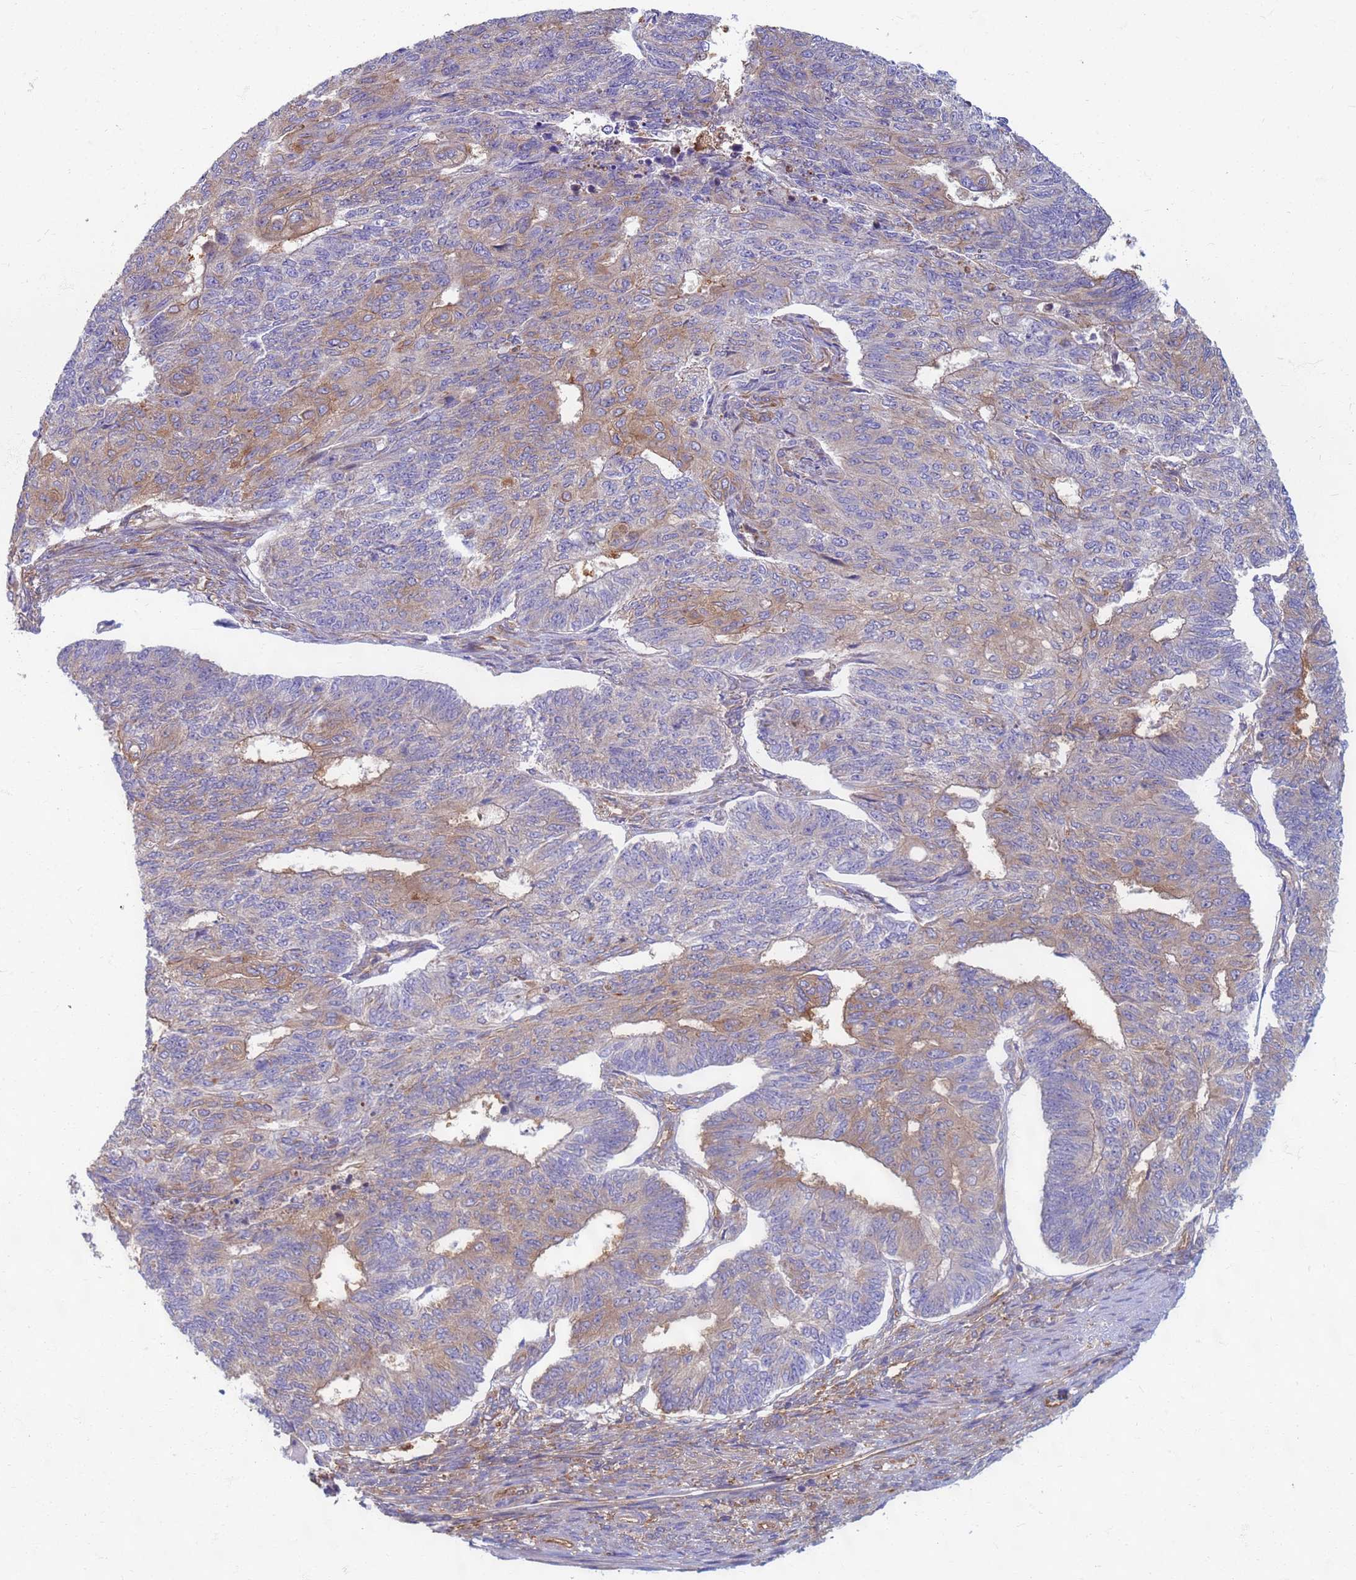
{"staining": {"intensity": "weak", "quantity": "25%-75%", "location": "cytoplasmic/membranous"}, "tissue": "endometrial cancer", "cell_type": "Tumor cells", "image_type": "cancer", "snomed": [{"axis": "morphology", "description": "Adenocarcinoma, NOS"}, {"axis": "topography", "description": "Endometrium"}], "caption": "Tumor cells display weak cytoplasmic/membranous expression in about 25%-75% of cells in adenocarcinoma (endometrial). Nuclei are stained in blue.", "gene": "EEA1", "patient": {"sex": "female", "age": 32}}